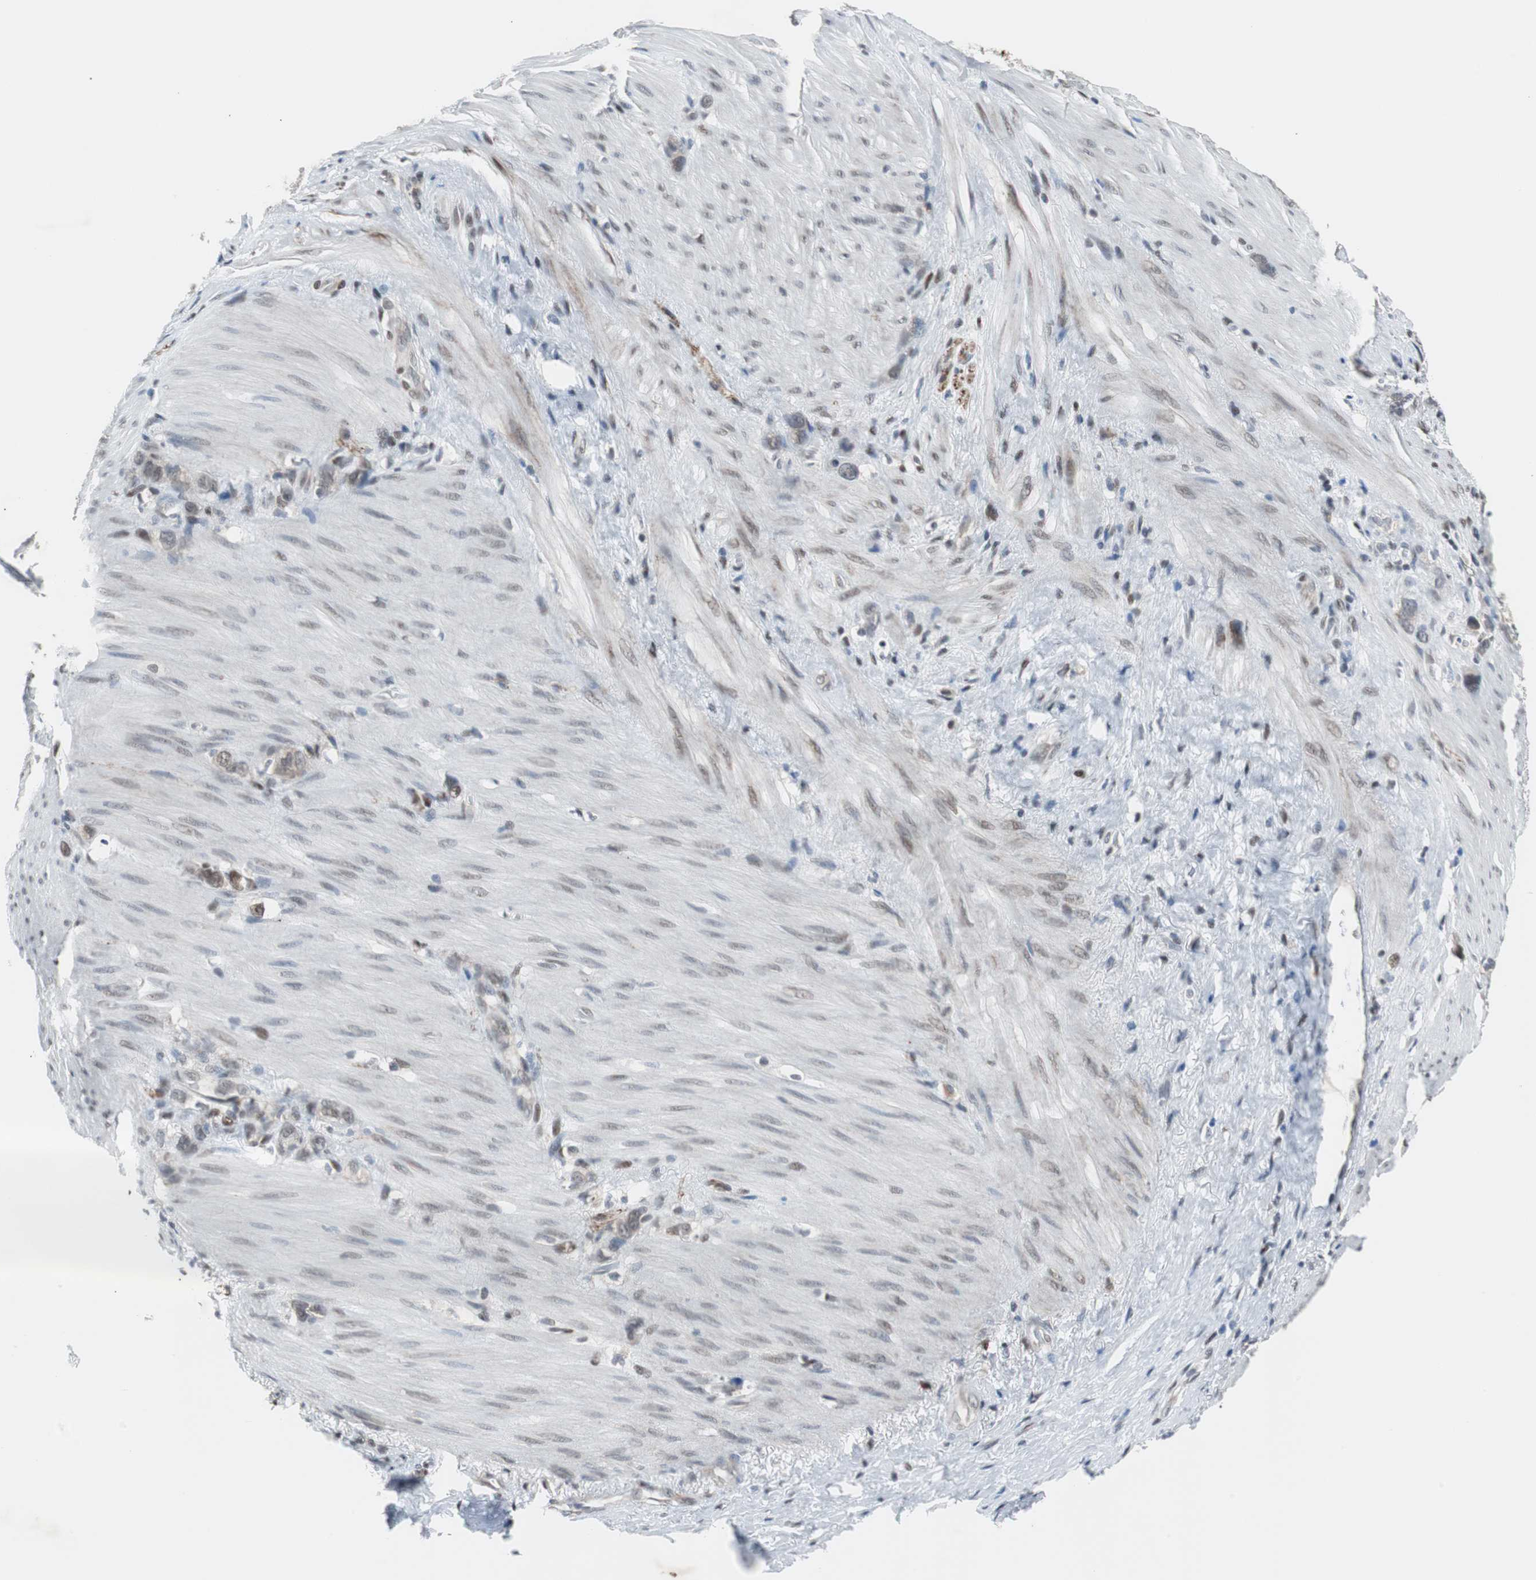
{"staining": {"intensity": "weak", "quantity": "25%-75%", "location": "cytoplasmic/membranous,nuclear"}, "tissue": "stomach cancer", "cell_type": "Tumor cells", "image_type": "cancer", "snomed": [{"axis": "morphology", "description": "Normal tissue, NOS"}, {"axis": "morphology", "description": "Adenocarcinoma, NOS"}, {"axis": "morphology", "description": "Adenocarcinoma, High grade"}, {"axis": "topography", "description": "Stomach, upper"}, {"axis": "topography", "description": "Stomach"}], "caption": "A high-resolution micrograph shows IHC staining of stomach cancer, which reveals weak cytoplasmic/membranous and nuclear positivity in approximately 25%-75% of tumor cells. The staining is performed using DAB brown chromogen to label protein expression. The nuclei are counter-stained blue using hematoxylin.", "gene": "ZHX2", "patient": {"sex": "female", "age": 65}}